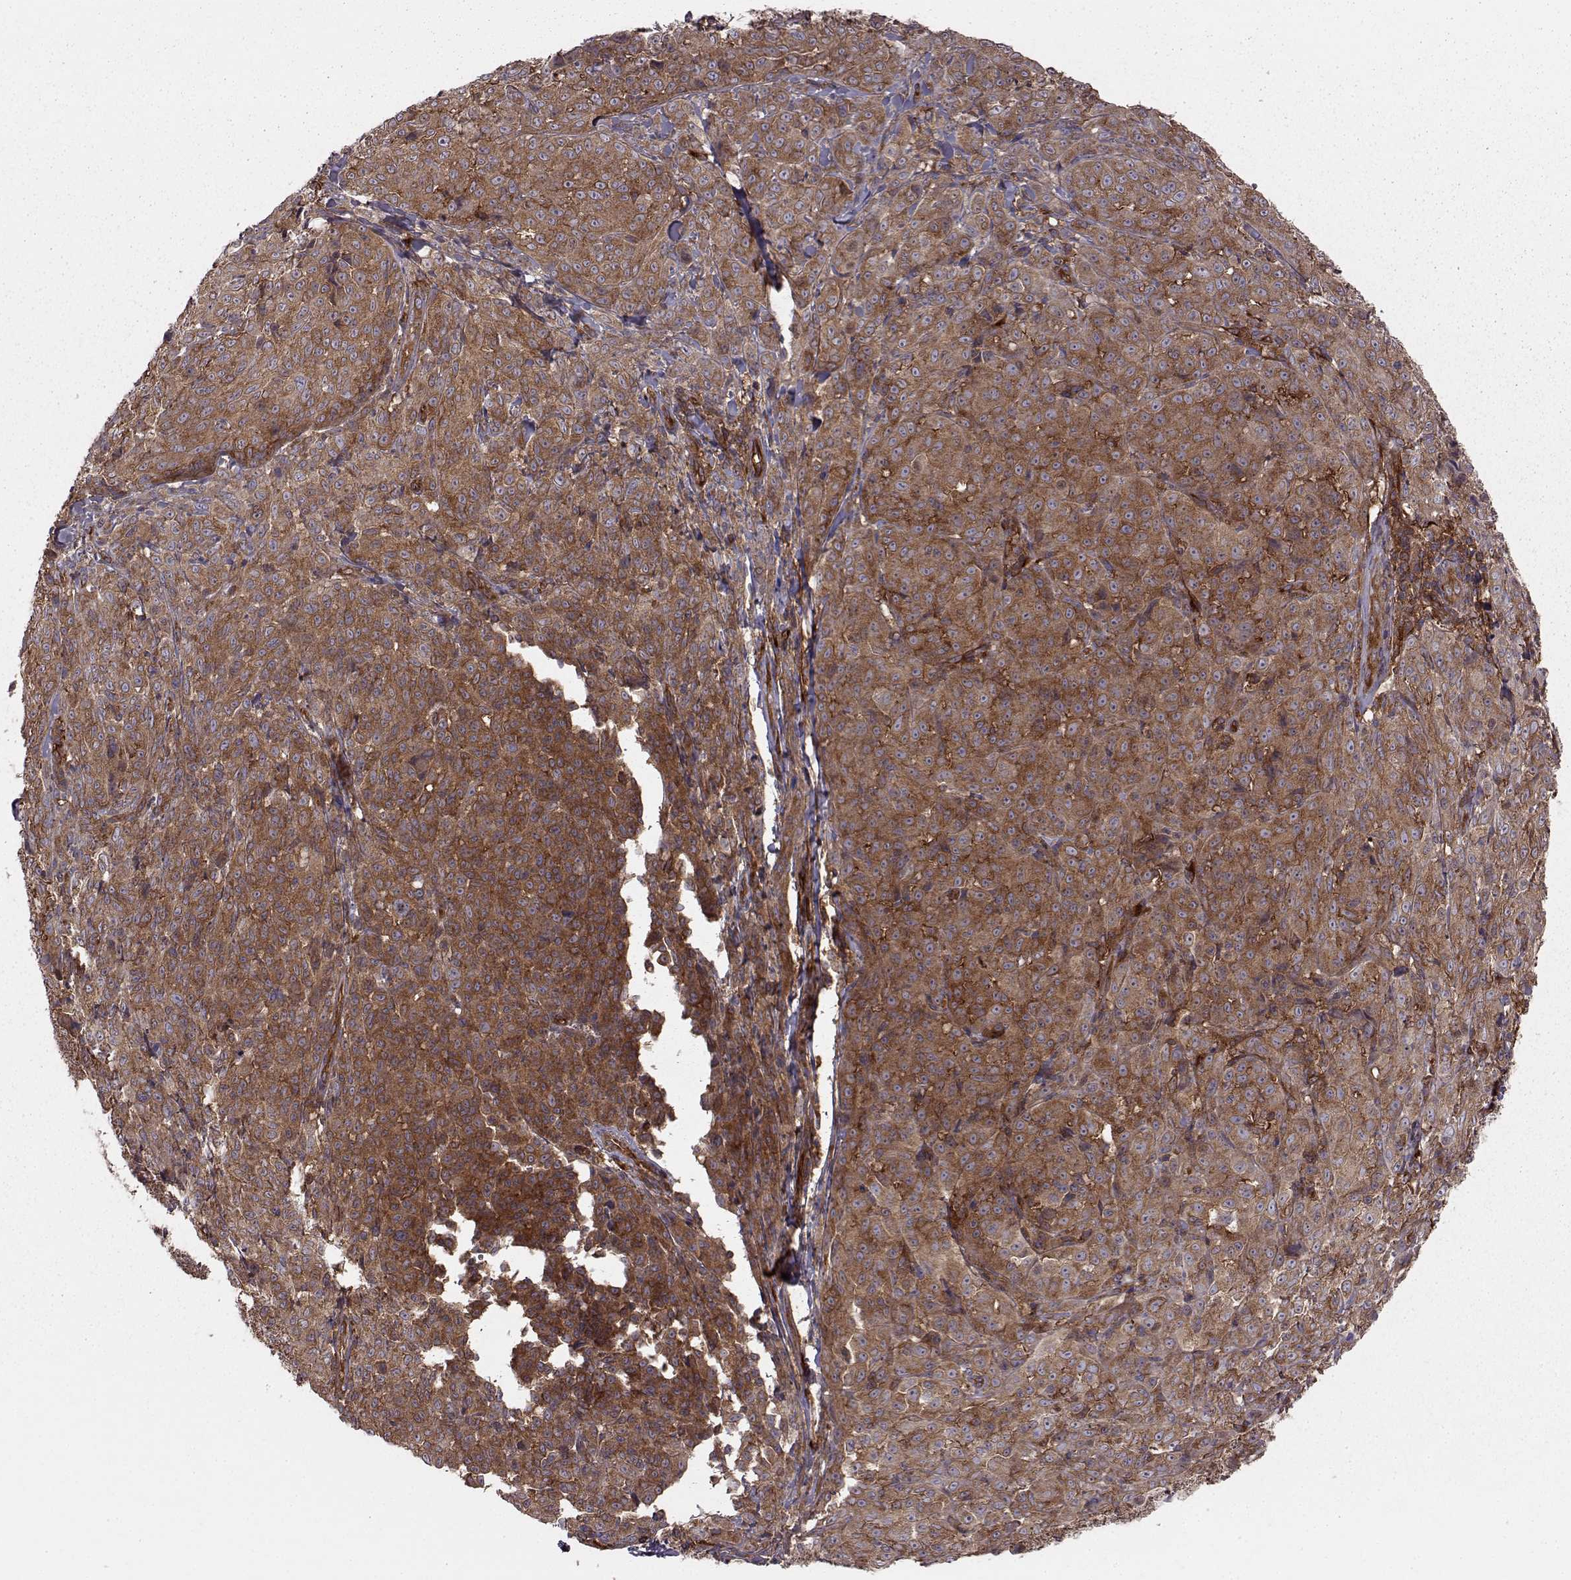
{"staining": {"intensity": "moderate", "quantity": ">75%", "location": "cytoplasmic/membranous"}, "tissue": "melanoma", "cell_type": "Tumor cells", "image_type": "cancer", "snomed": [{"axis": "morphology", "description": "Malignant melanoma, NOS"}, {"axis": "topography", "description": "Skin"}], "caption": "A brown stain highlights moderate cytoplasmic/membranous staining of a protein in melanoma tumor cells.", "gene": "RABGAP1", "patient": {"sex": "male", "age": 89}}